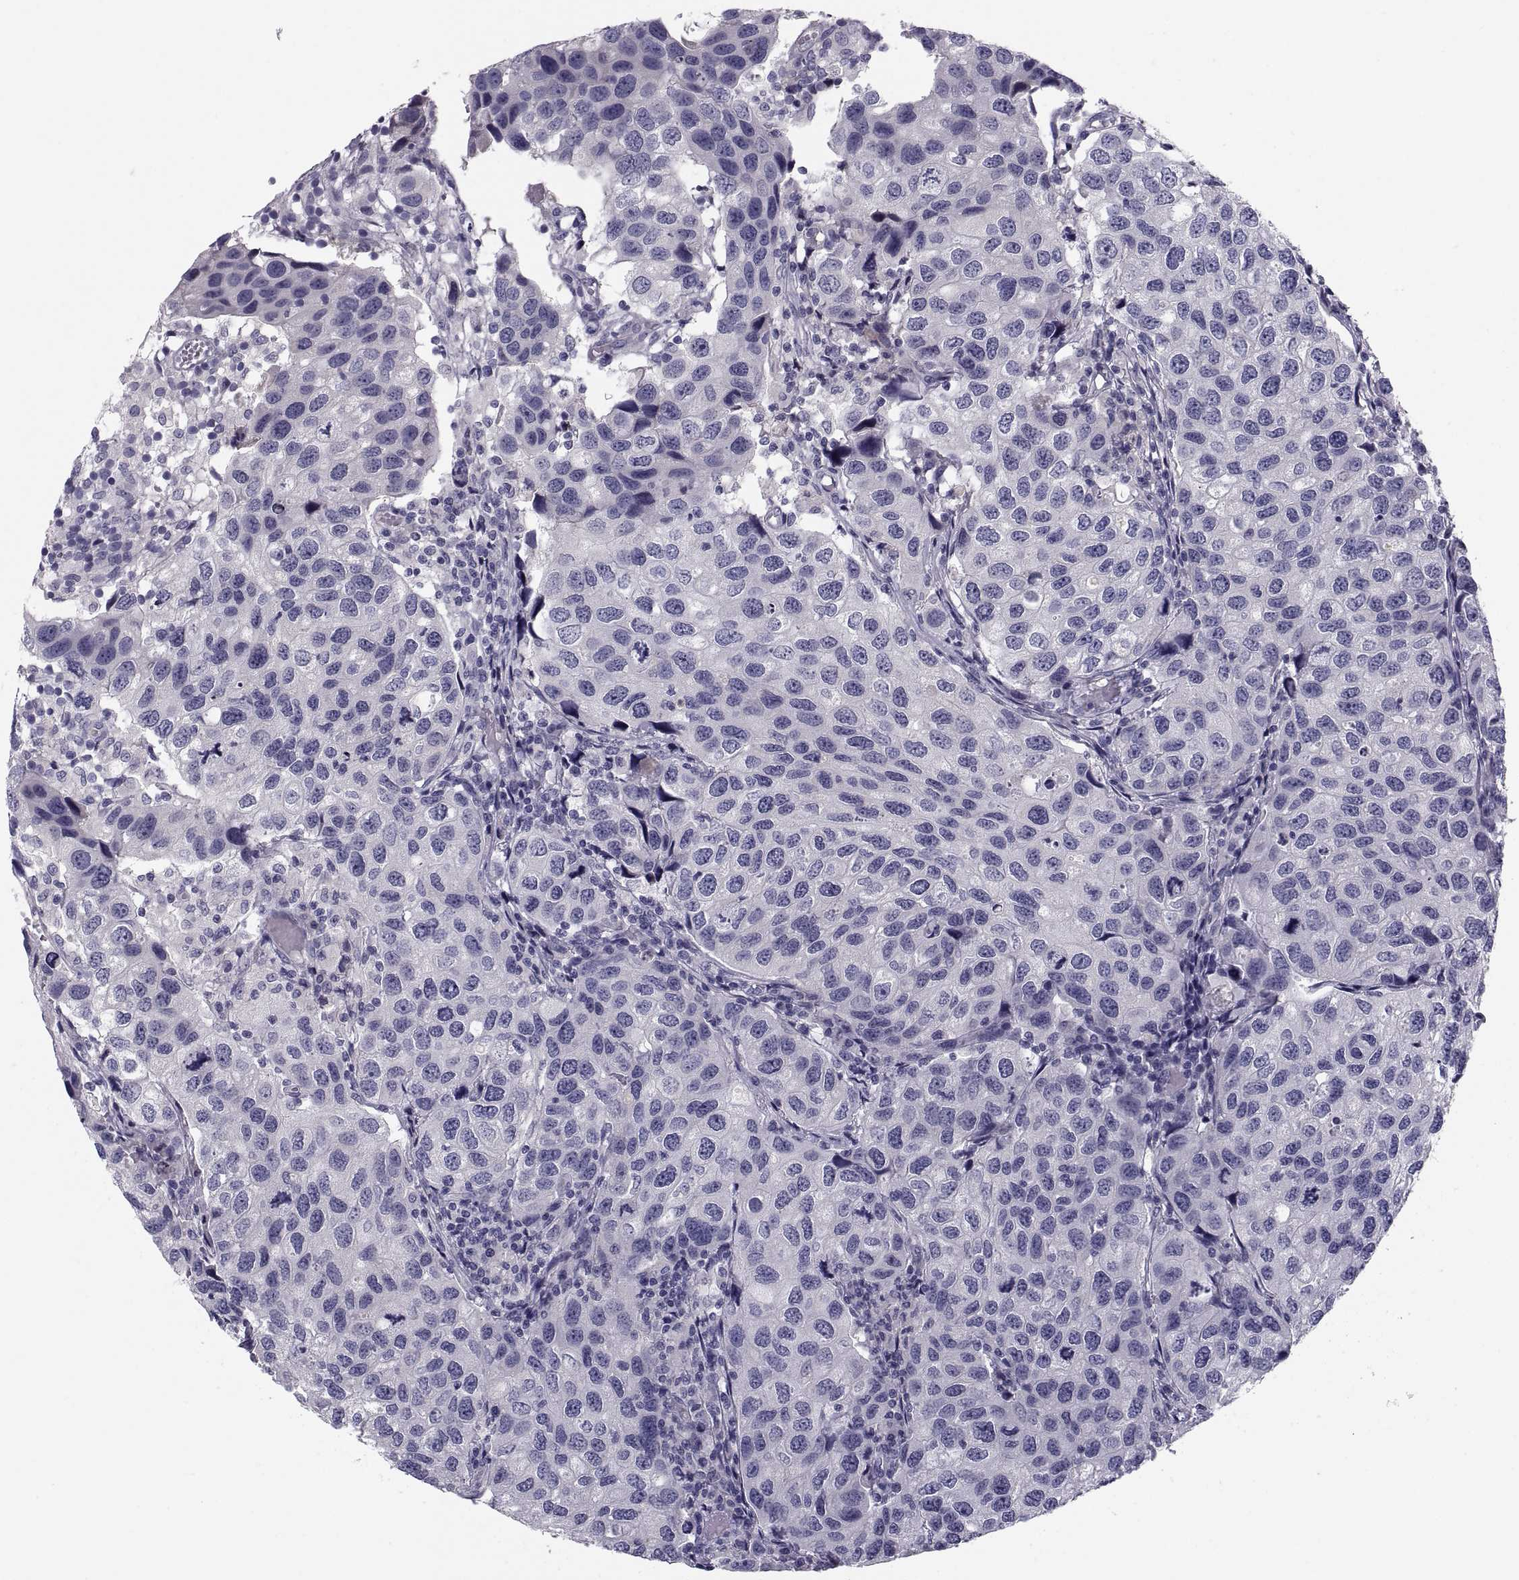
{"staining": {"intensity": "negative", "quantity": "none", "location": "none"}, "tissue": "urothelial cancer", "cell_type": "Tumor cells", "image_type": "cancer", "snomed": [{"axis": "morphology", "description": "Urothelial carcinoma, High grade"}, {"axis": "topography", "description": "Urinary bladder"}], "caption": "Urothelial carcinoma (high-grade) stained for a protein using immunohistochemistry displays no staining tumor cells.", "gene": "PDZRN4", "patient": {"sex": "male", "age": 79}}